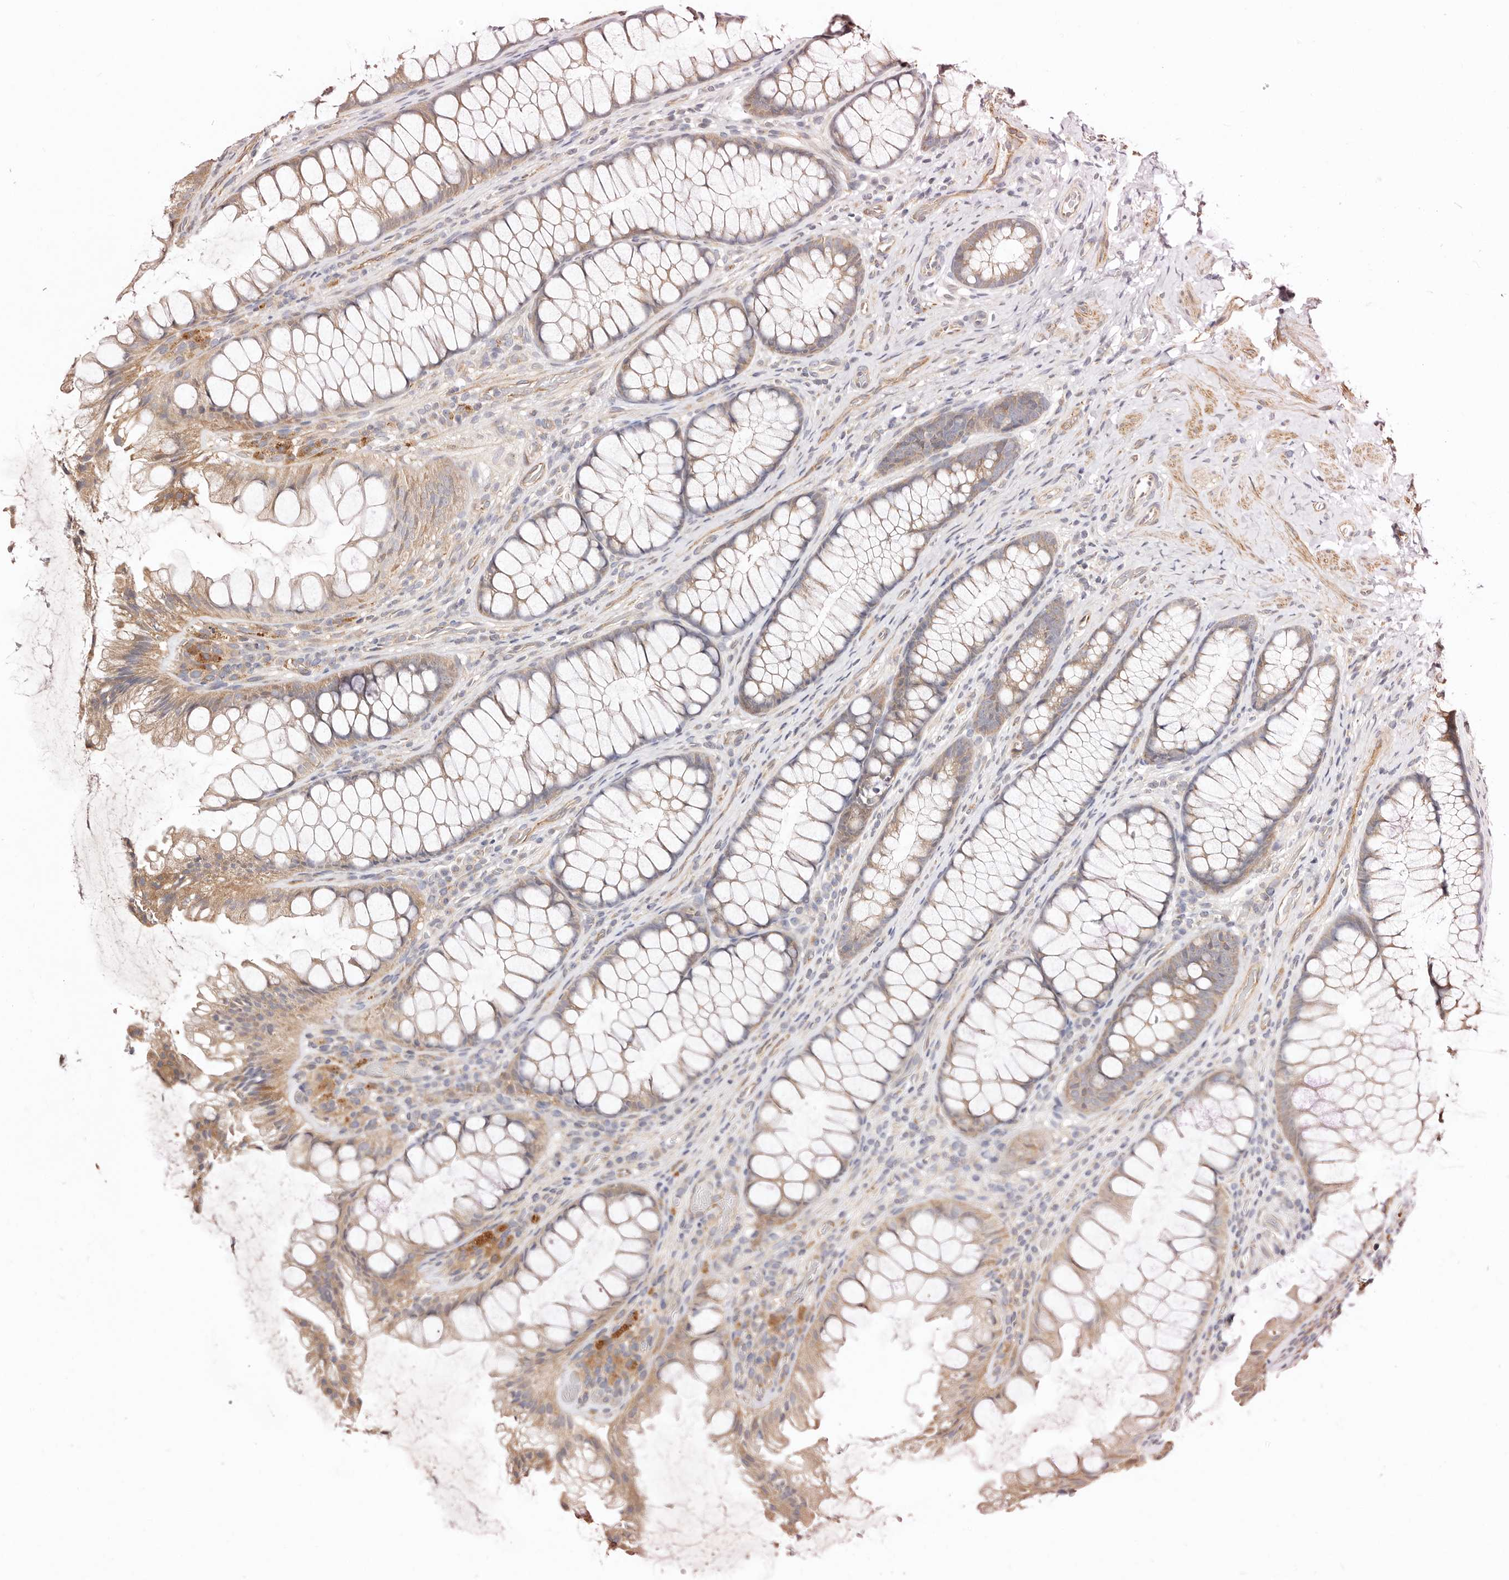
{"staining": {"intensity": "weak", "quantity": ">75%", "location": "cytoplasmic/membranous"}, "tissue": "colon", "cell_type": "Endothelial cells", "image_type": "normal", "snomed": [{"axis": "morphology", "description": "Normal tissue, NOS"}, {"axis": "topography", "description": "Colon"}], "caption": "This is a histology image of immunohistochemistry (IHC) staining of benign colon, which shows weak staining in the cytoplasmic/membranous of endothelial cells.", "gene": "MAPK1", "patient": {"sex": "female", "age": 62}}